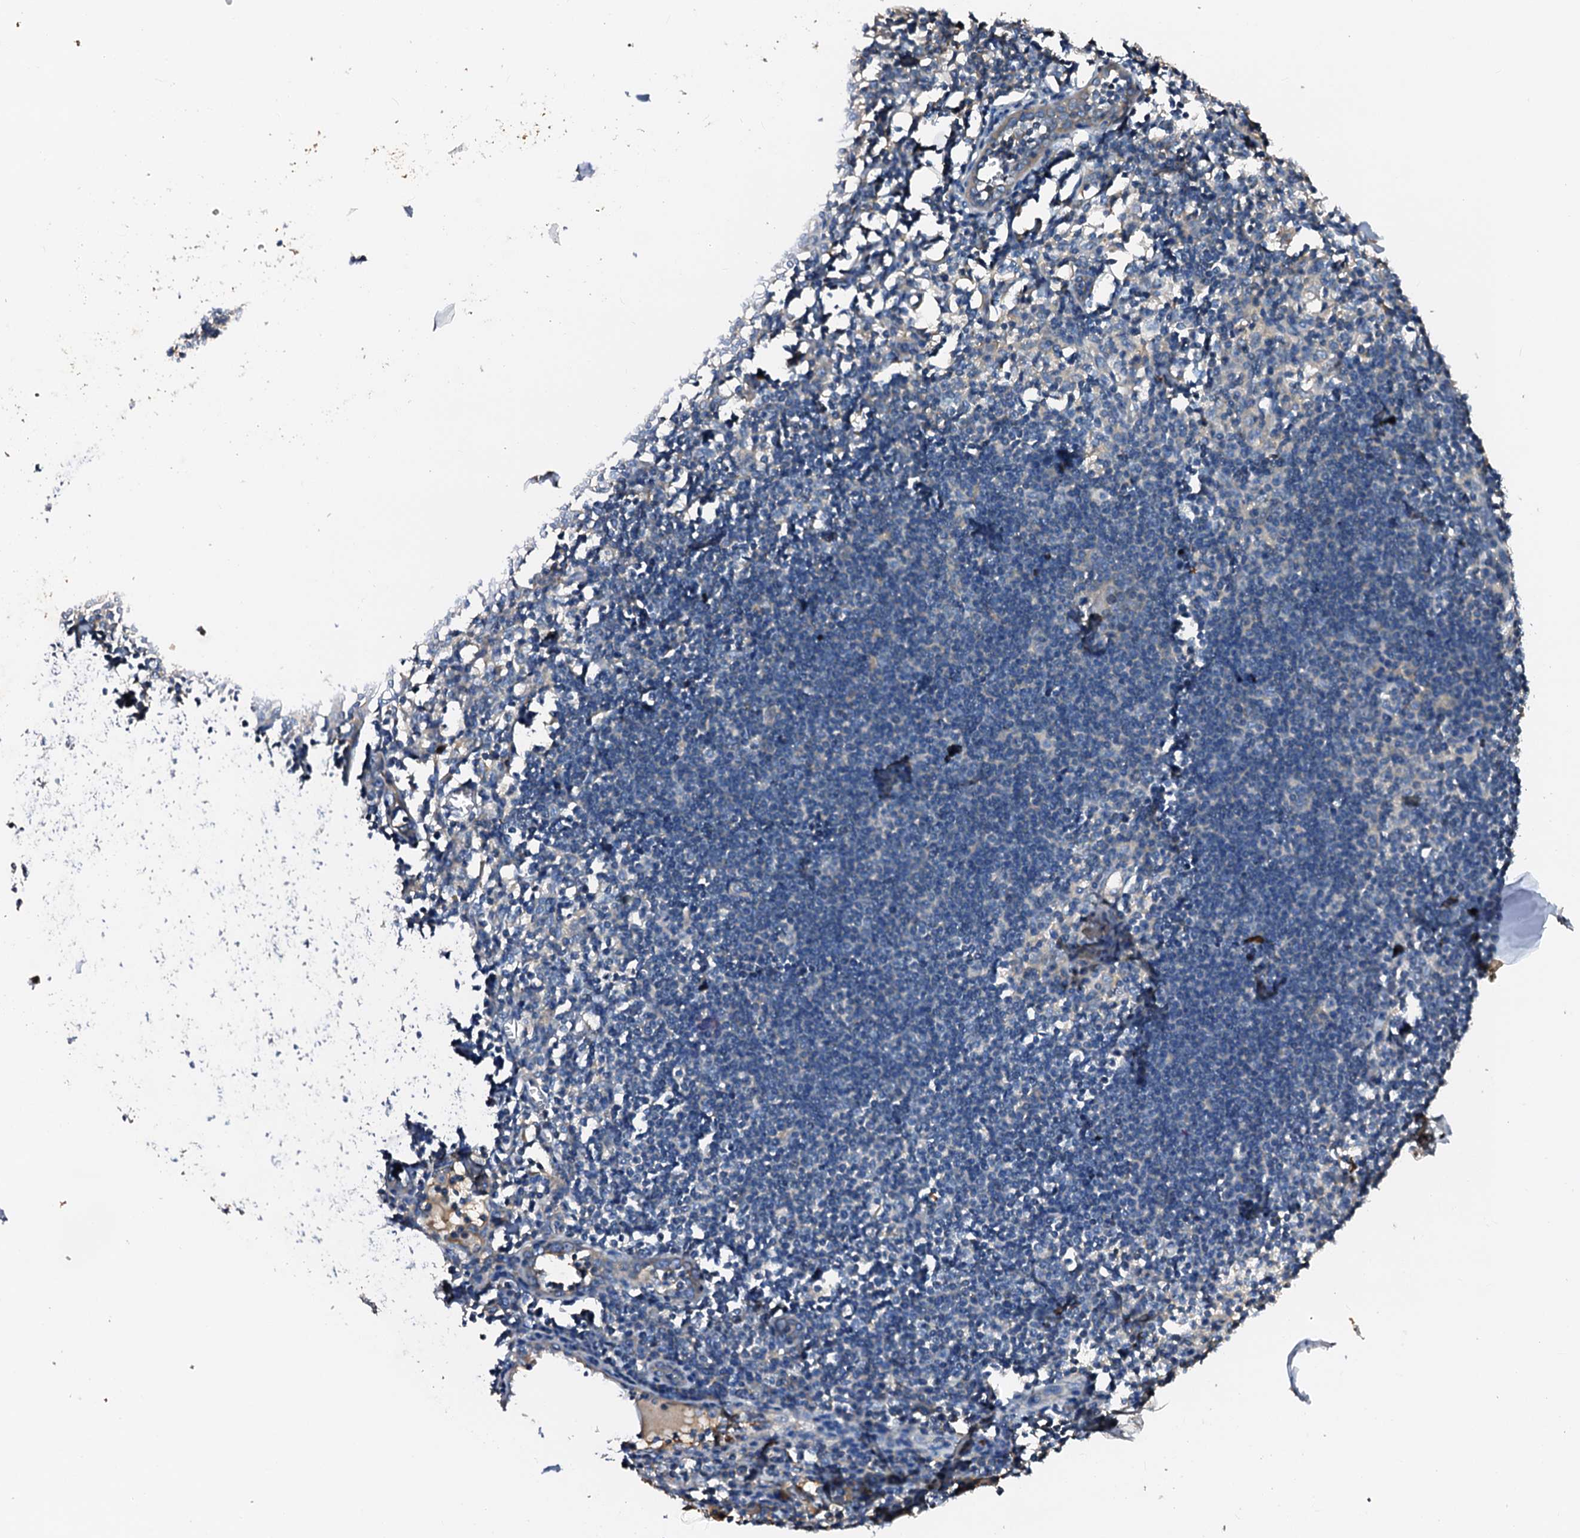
{"staining": {"intensity": "weak", "quantity": "25%-75%", "location": "cytoplasmic/membranous"}, "tissue": "lymph node", "cell_type": "Germinal center cells", "image_type": "normal", "snomed": [{"axis": "morphology", "description": "Normal tissue, NOS"}, {"axis": "morphology", "description": "Malignant melanoma, Metastatic site"}, {"axis": "topography", "description": "Lymph node"}], "caption": "Immunohistochemical staining of normal human lymph node exhibits 25%-75% levels of weak cytoplasmic/membranous protein staining in approximately 25%-75% of germinal center cells. (Brightfield microscopy of DAB IHC at high magnification).", "gene": "CSKMT", "patient": {"sex": "male", "age": 41}}